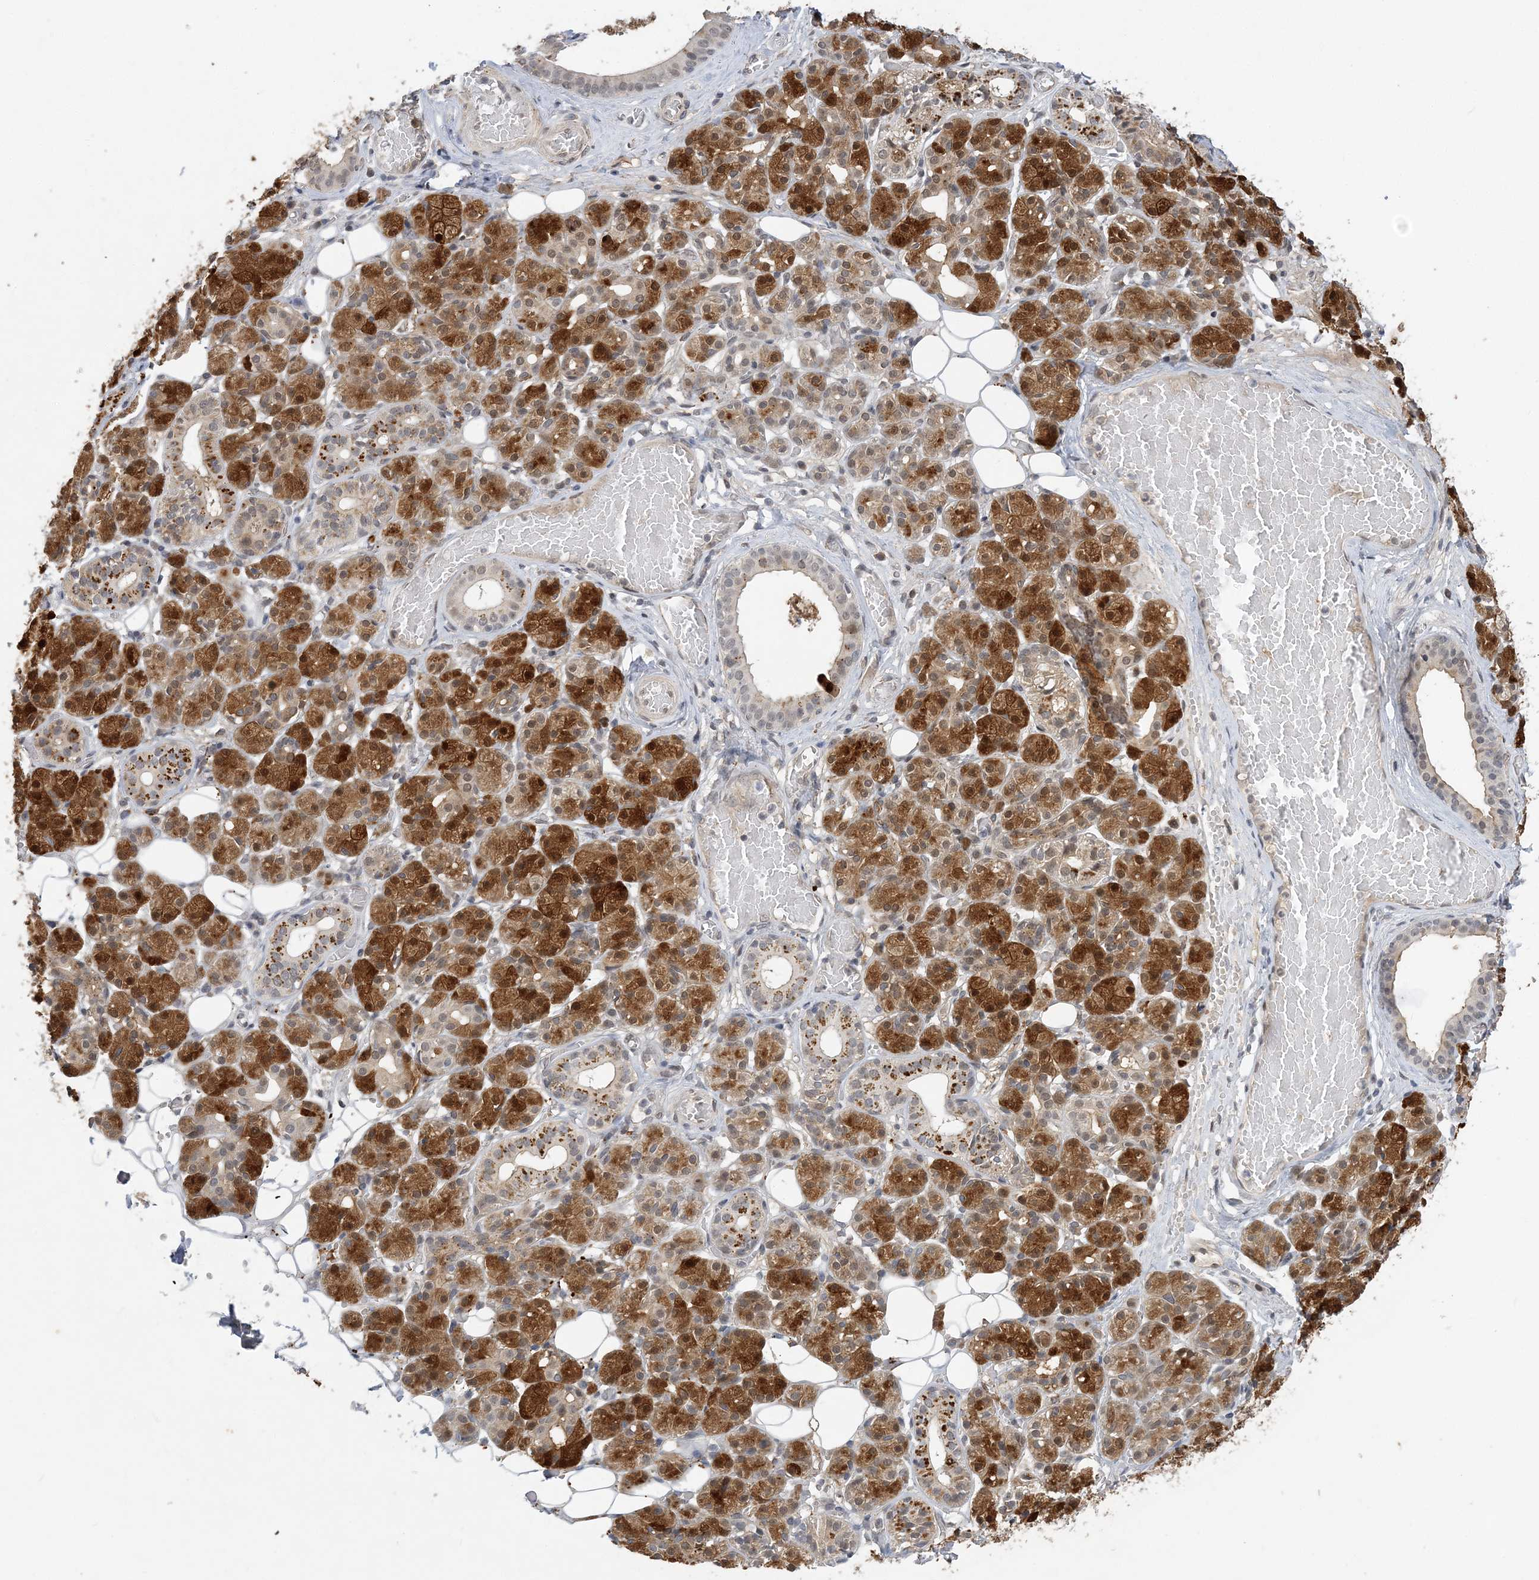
{"staining": {"intensity": "strong", "quantity": "25%-75%", "location": "cytoplasmic/membranous,nuclear"}, "tissue": "salivary gland", "cell_type": "Glandular cells", "image_type": "normal", "snomed": [{"axis": "morphology", "description": "Normal tissue, NOS"}, {"axis": "topography", "description": "Salivary gland"}], "caption": "Protein staining demonstrates strong cytoplasmic/membranous,nuclear positivity in approximately 25%-75% of glandular cells in benign salivary gland. The staining is performed using DAB brown chromogen to label protein expression. The nuclei are counter-stained blue using hematoxylin.", "gene": "WAC", "patient": {"sex": "male", "age": 63}}